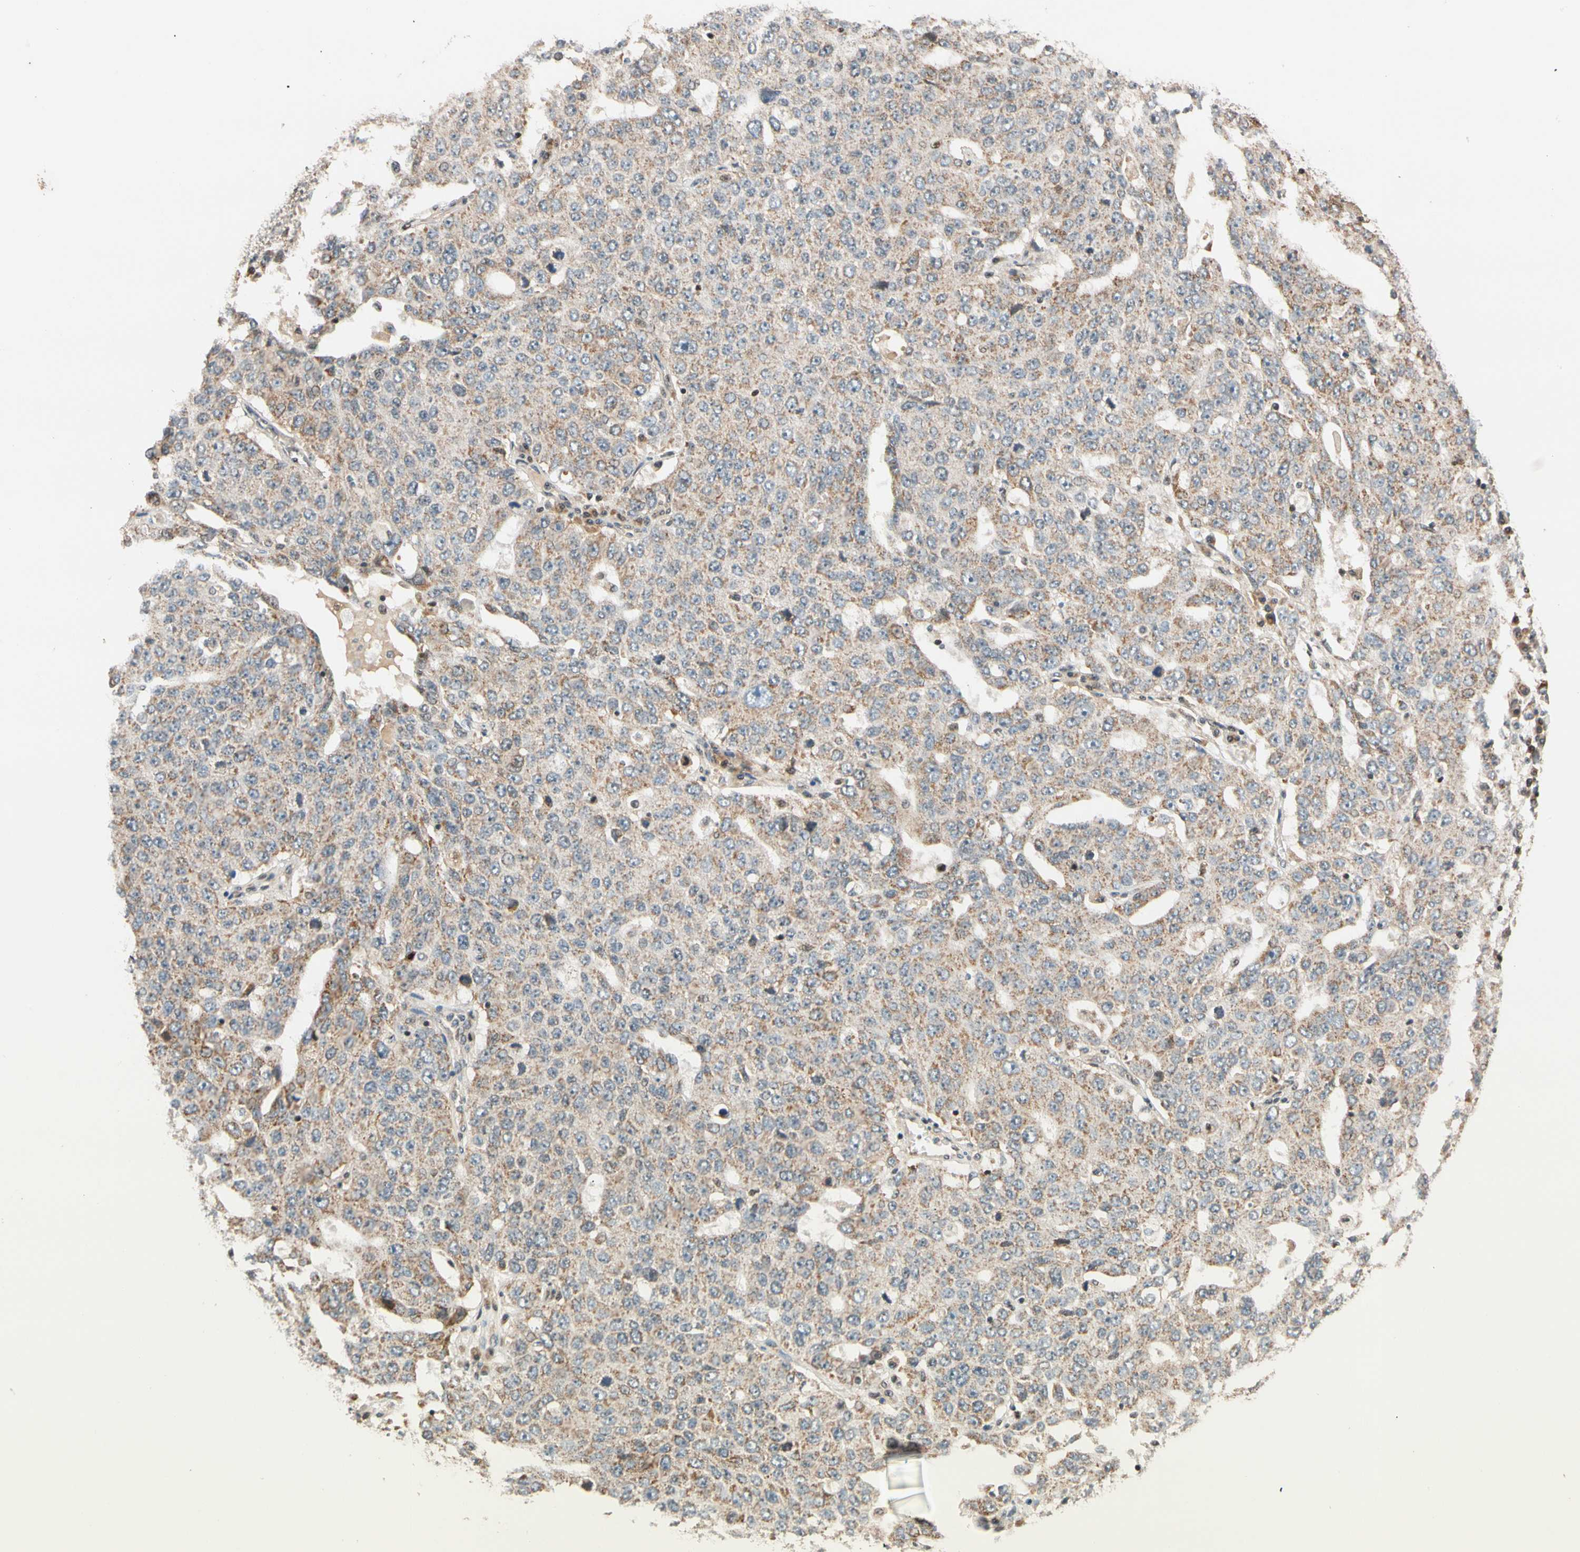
{"staining": {"intensity": "moderate", "quantity": ">75%", "location": "cytoplasmic/membranous"}, "tissue": "ovarian cancer", "cell_type": "Tumor cells", "image_type": "cancer", "snomed": [{"axis": "morphology", "description": "Carcinoma, endometroid"}, {"axis": "topography", "description": "Ovary"}], "caption": "Approximately >75% of tumor cells in human ovarian cancer reveal moderate cytoplasmic/membranous protein expression as visualized by brown immunohistochemical staining.", "gene": "HECW1", "patient": {"sex": "female", "age": 62}}